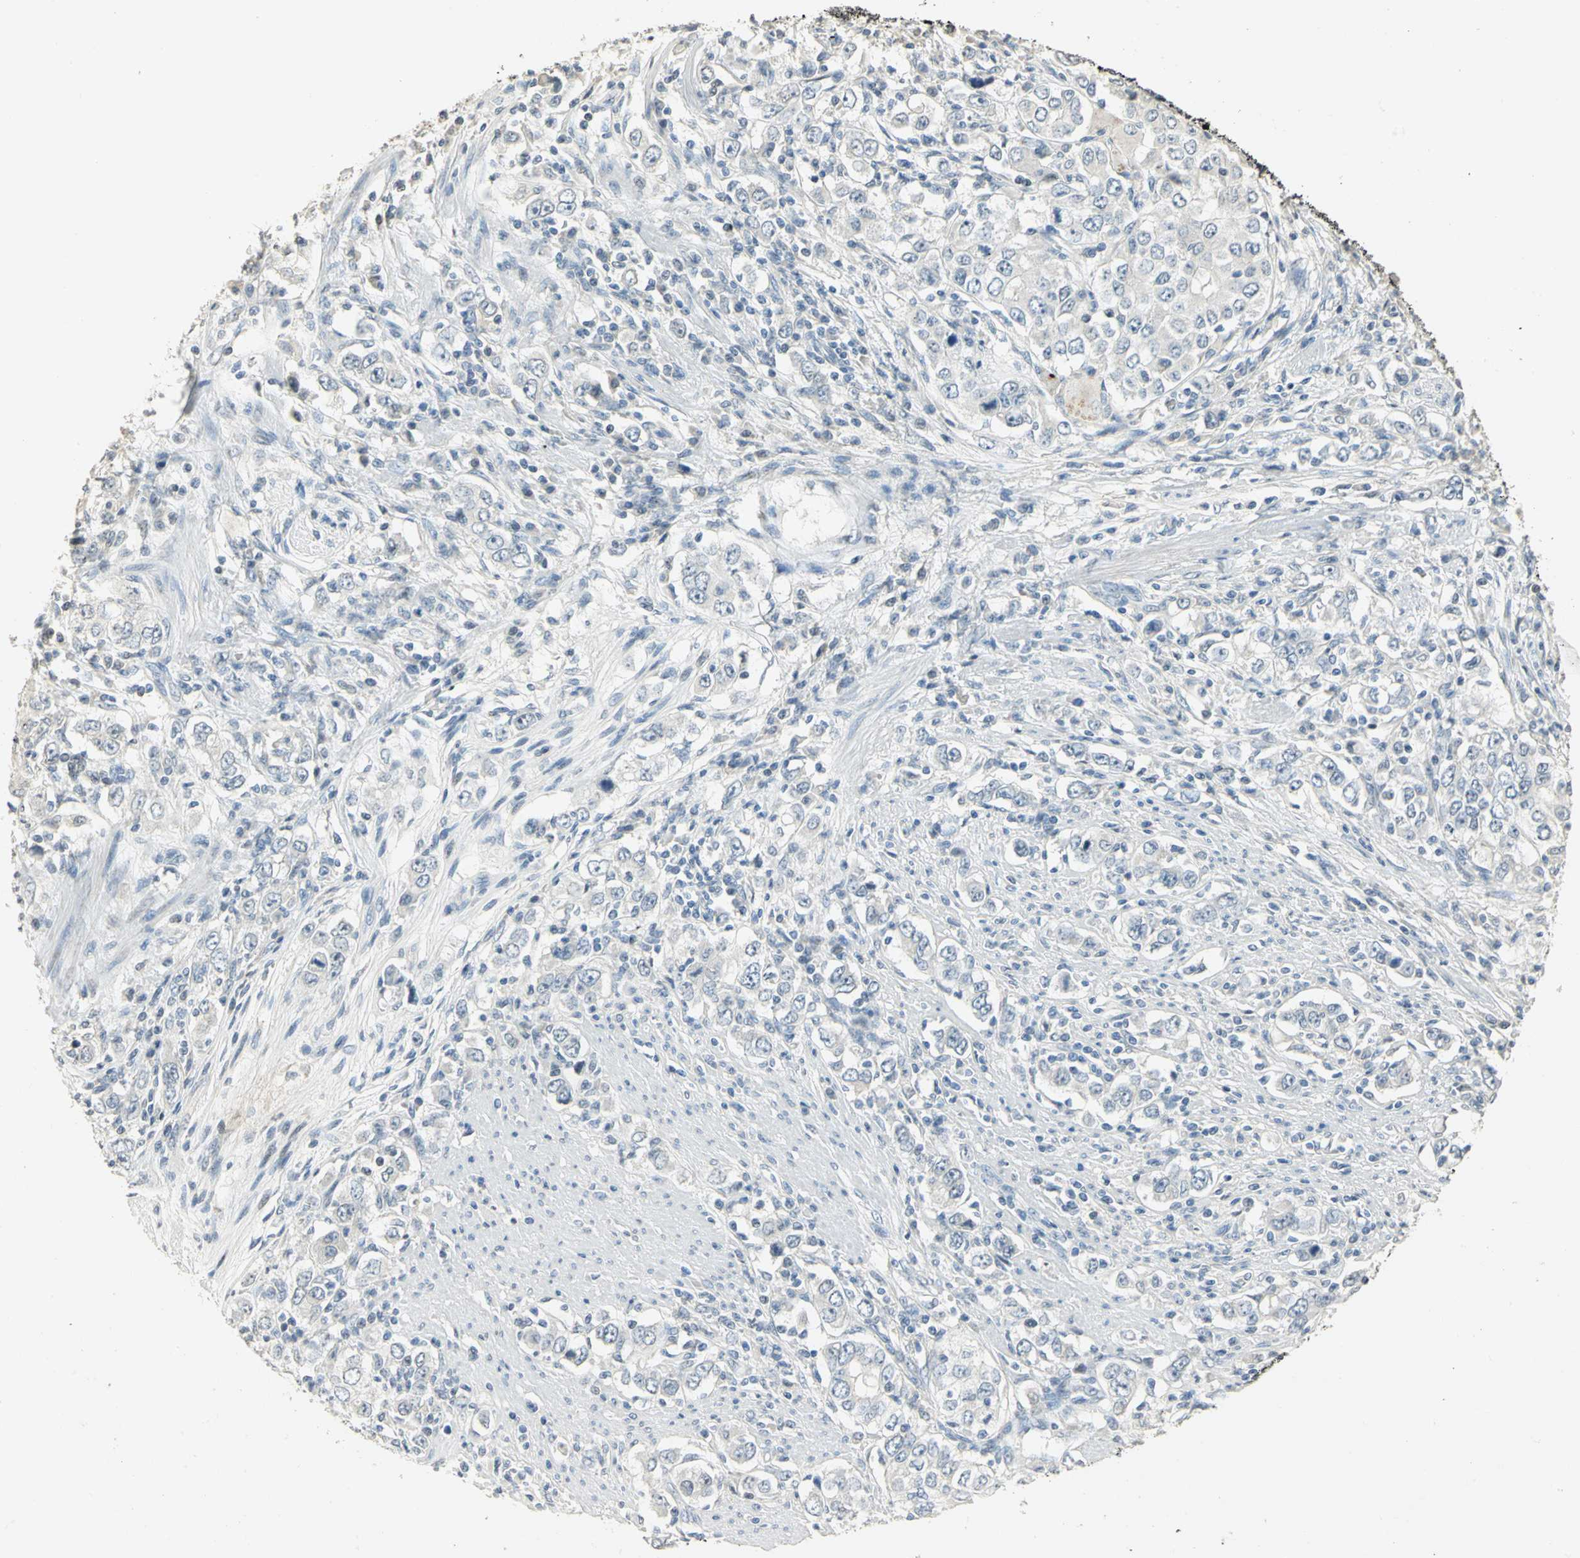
{"staining": {"intensity": "negative", "quantity": "none", "location": "none"}, "tissue": "stomach cancer", "cell_type": "Tumor cells", "image_type": "cancer", "snomed": [{"axis": "morphology", "description": "Adenocarcinoma, NOS"}, {"axis": "topography", "description": "Stomach, lower"}], "caption": "Immunohistochemistry of stomach cancer demonstrates no staining in tumor cells.", "gene": "DNAJB6", "patient": {"sex": "female", "age": 72}}